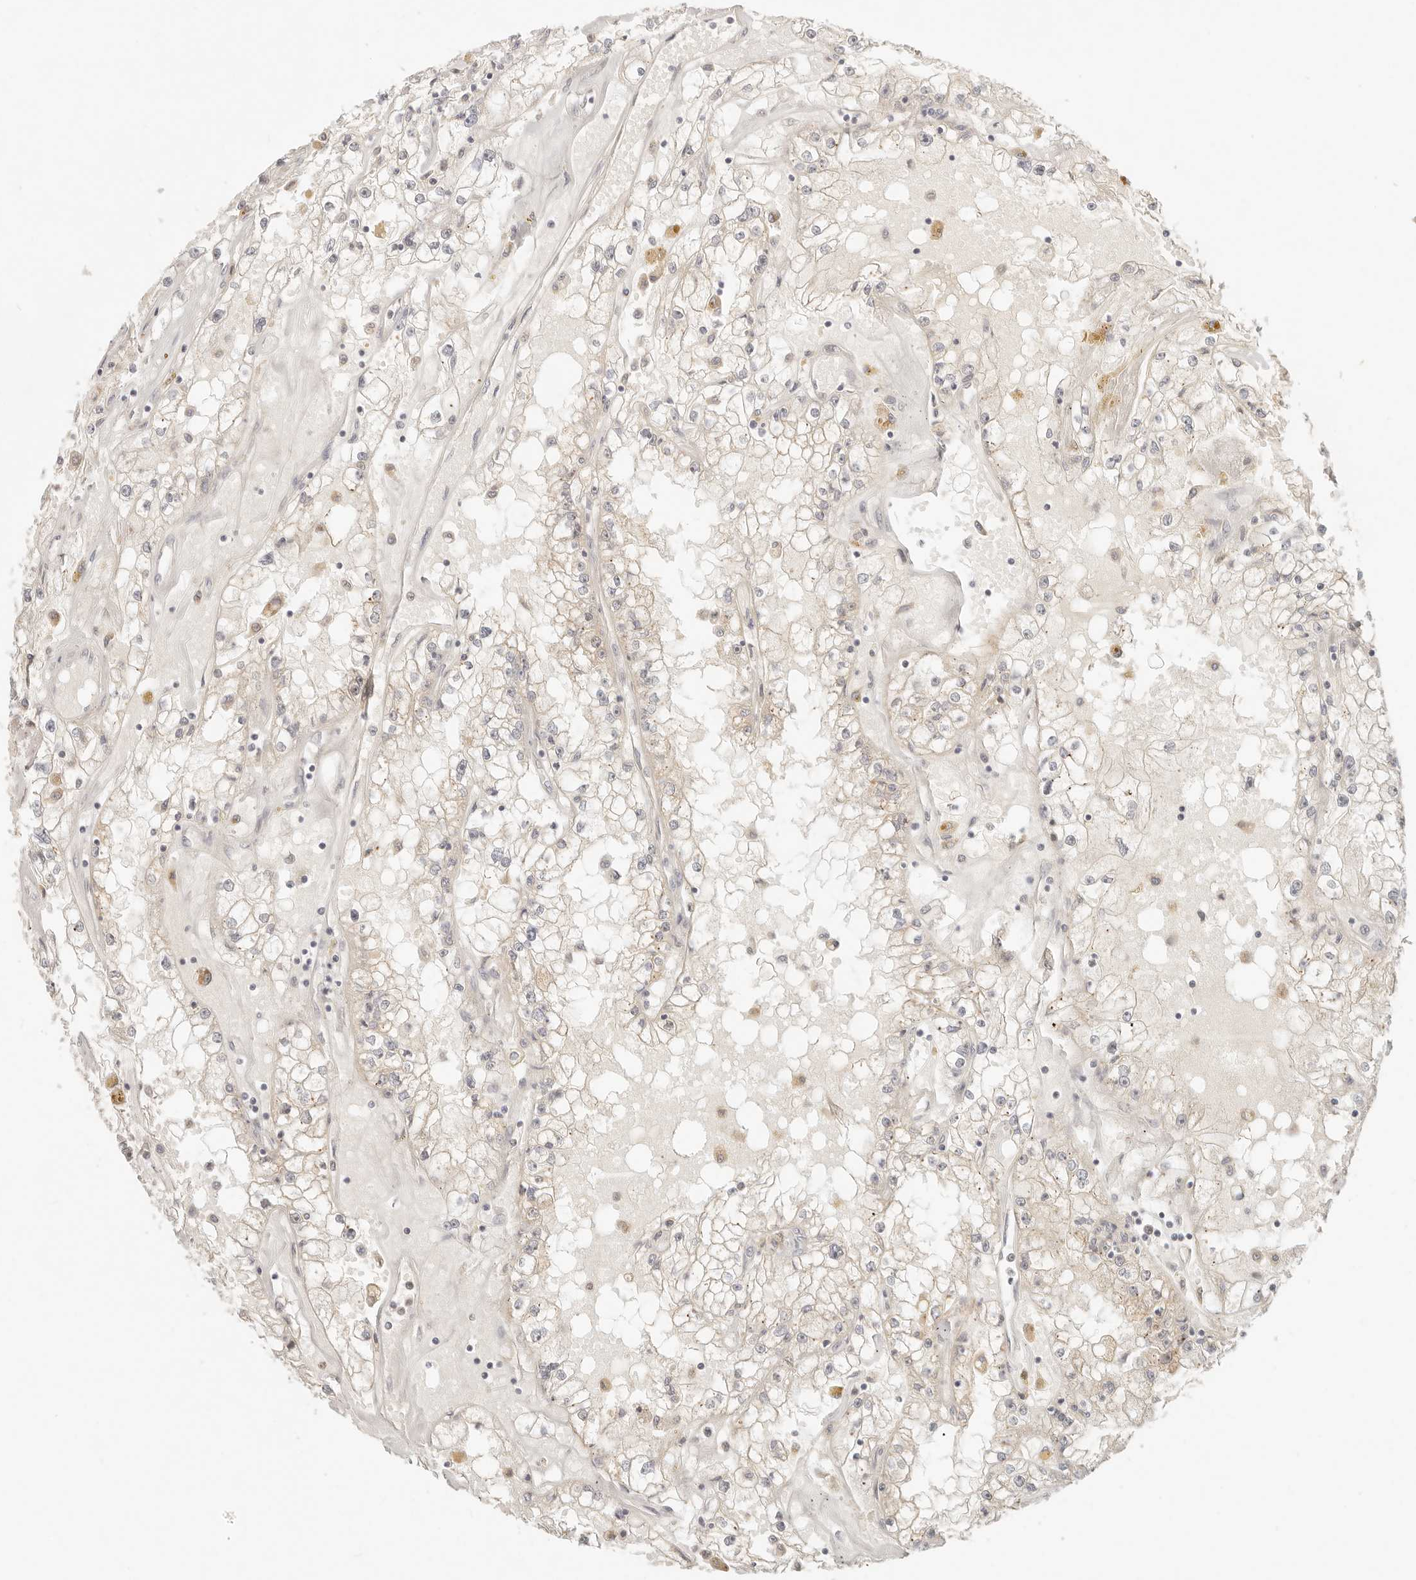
{"staining": {"intensity": "weak", "quantity": "<25%", "location": "cytoplasmic/membranous"}, "tissue": "renal cancer", "cell_type": "Tumor cells", "image_type": "cancer", "snomed": [{"axis": "morphology", "description": "Adenocarcinoma, NOS"}, {"axis": "topography", "description": "Kidney"}], "caption": "High magnification brightfield microscopy of renal cancer stained with DAB (3,3'-diaminobenzidine) (brown) and counterstained with hematoxylin (blue): tumor cells show no significant staining.", "gene": "INTS11", "patient": {"sex": "male", "age": 56}}